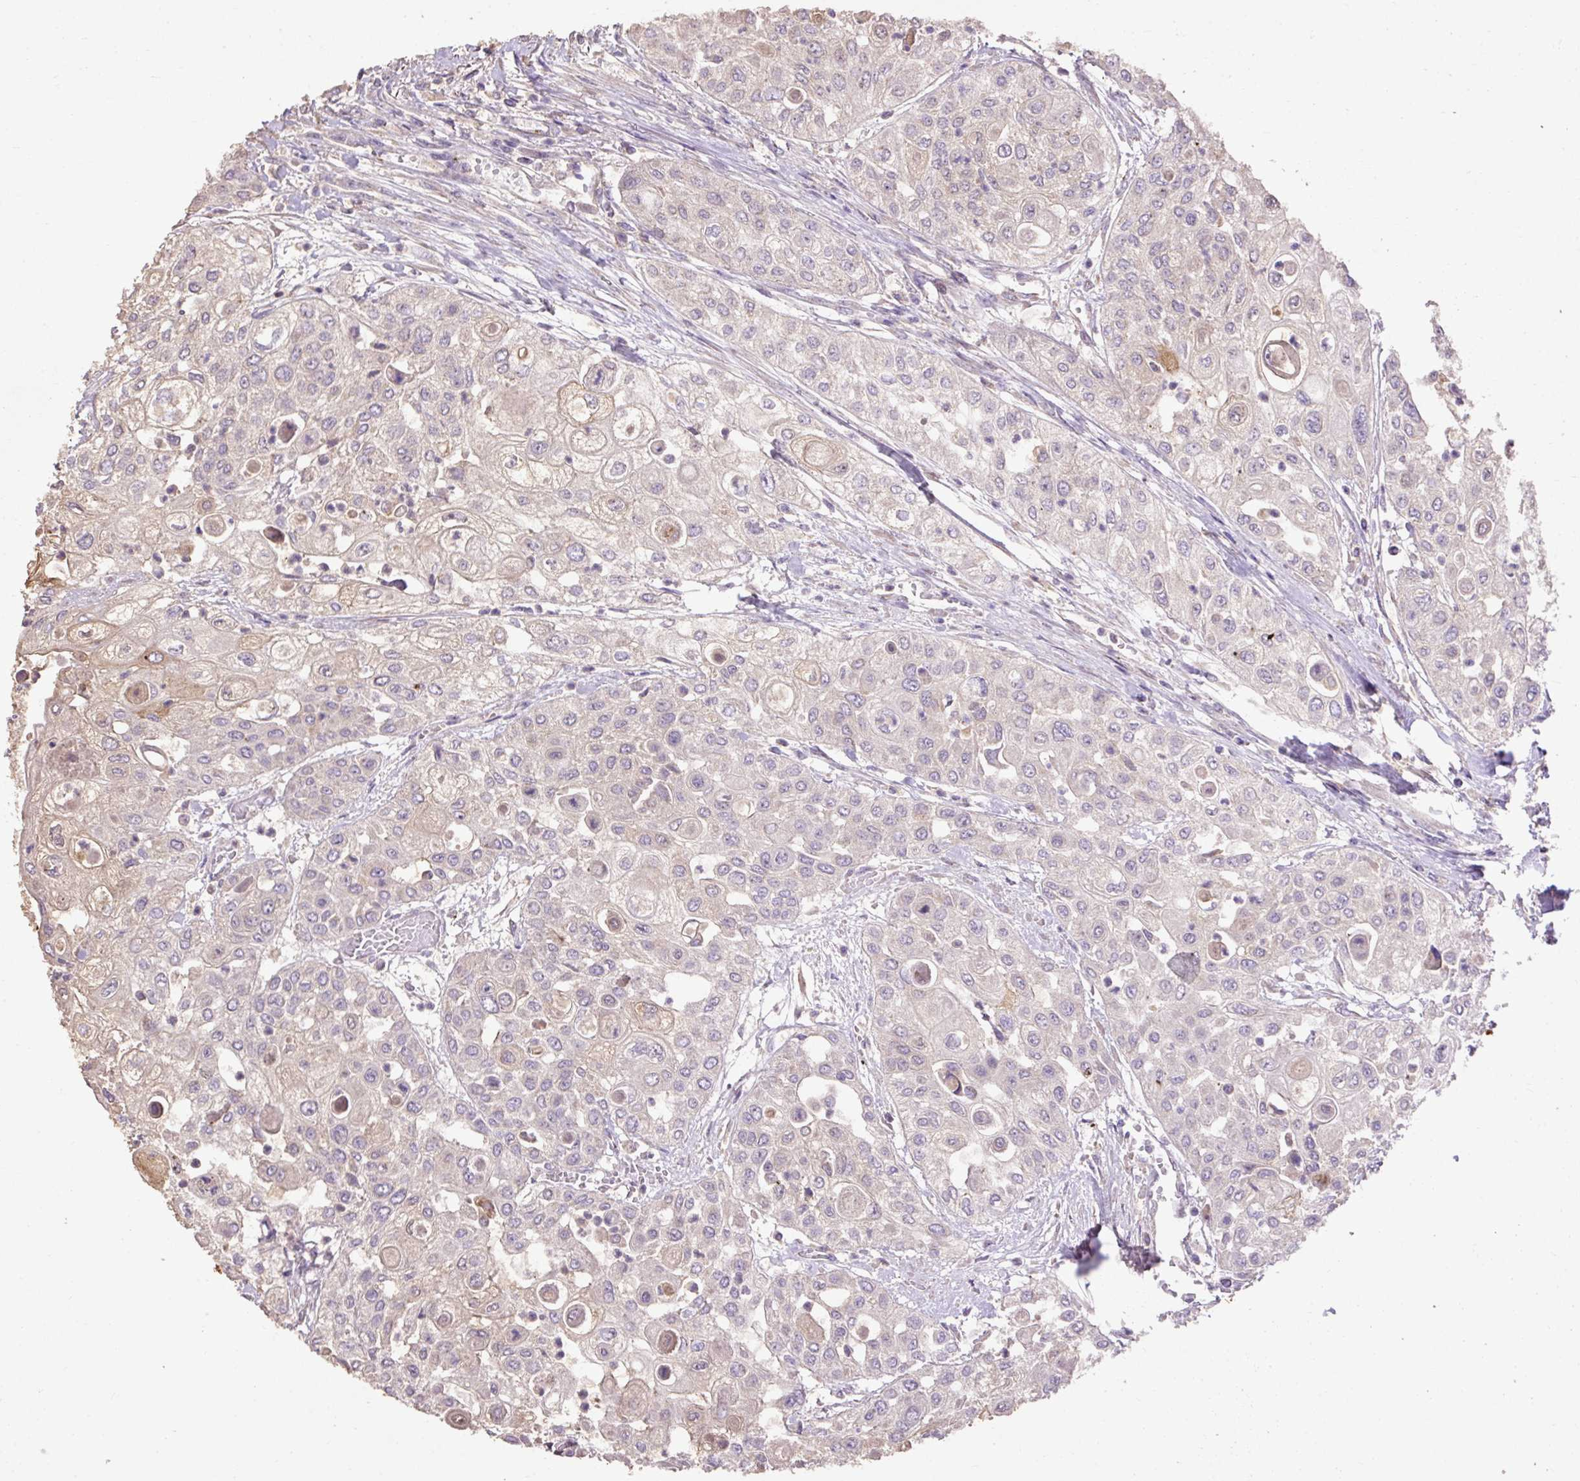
{"staining": {"intensity": "negative", "quantity": "none", "location": "none"}, "tissue": "urothelial cancer", "cell_type": "Tumor cells", "image_type": "cancer", "snomed": [{"axis": "morphology", "description": "Urothelial carcinoma, High grade"}, {"axis": "topography", "description": "Urinary bladder"}], "caption": "Immunohistochemistry micrograph of neoplastic tissue: urothelial cancer stained with DAB demonstrates no significant protein expression in tumor cells.", "gene": "ABR", "patient": {"sex": "female", "age": 79}}